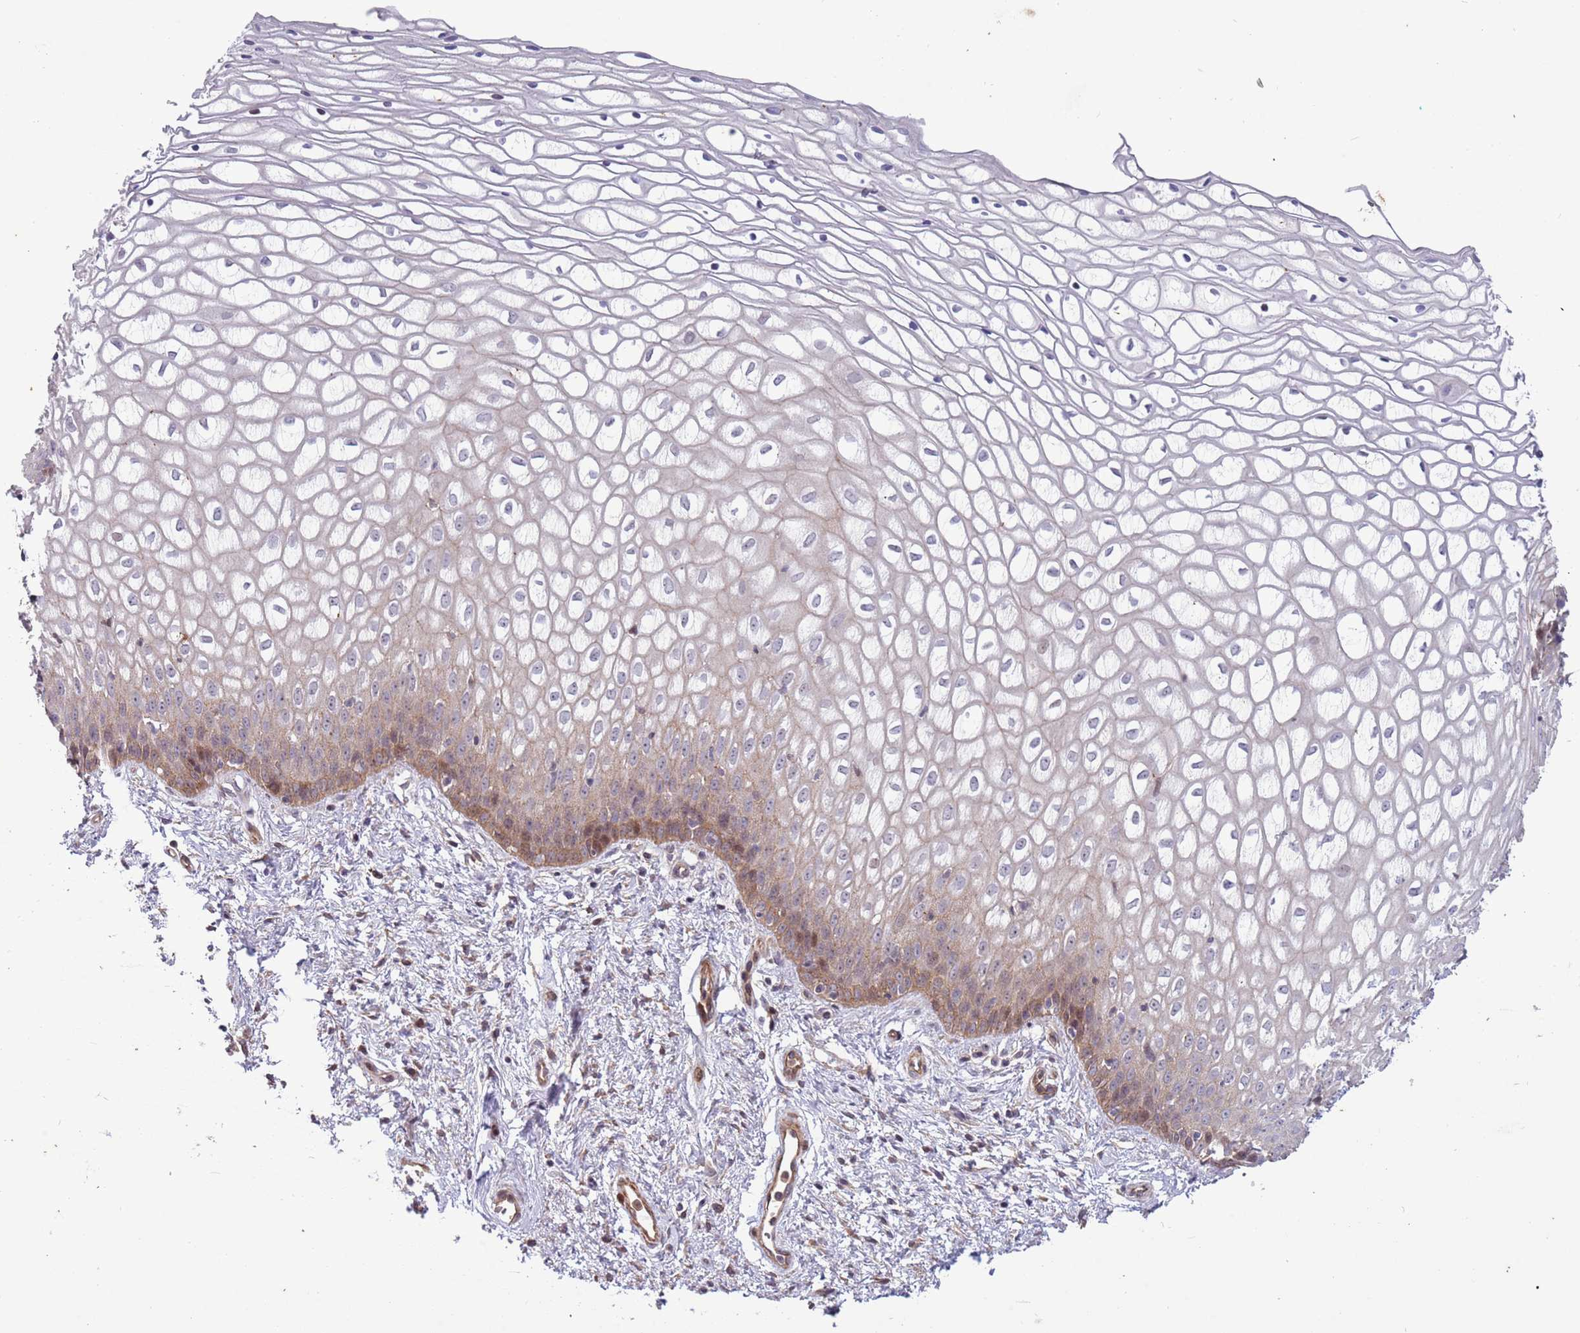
{"staining": {"intensity": "moderate", "quantity": "<25%", "location": "cytoplasmic/membranous"}, "tissue": "vagina", "cell_type": "Squamous epithelial cells", "image_type": "normal", "snomed": [{"axis": "morphology", "description": "Normal tissue, NOS"}, {"axis": "topography", "description": "Vagina"}], "caption": "Vagina stained for a protein (brown) shows moderate cytoplasmic/membranous positive expression in approximately <25% of squamous epithelial cells.", "gene": "ITGB6", "patient": {"sex": "female", "age": 34}}